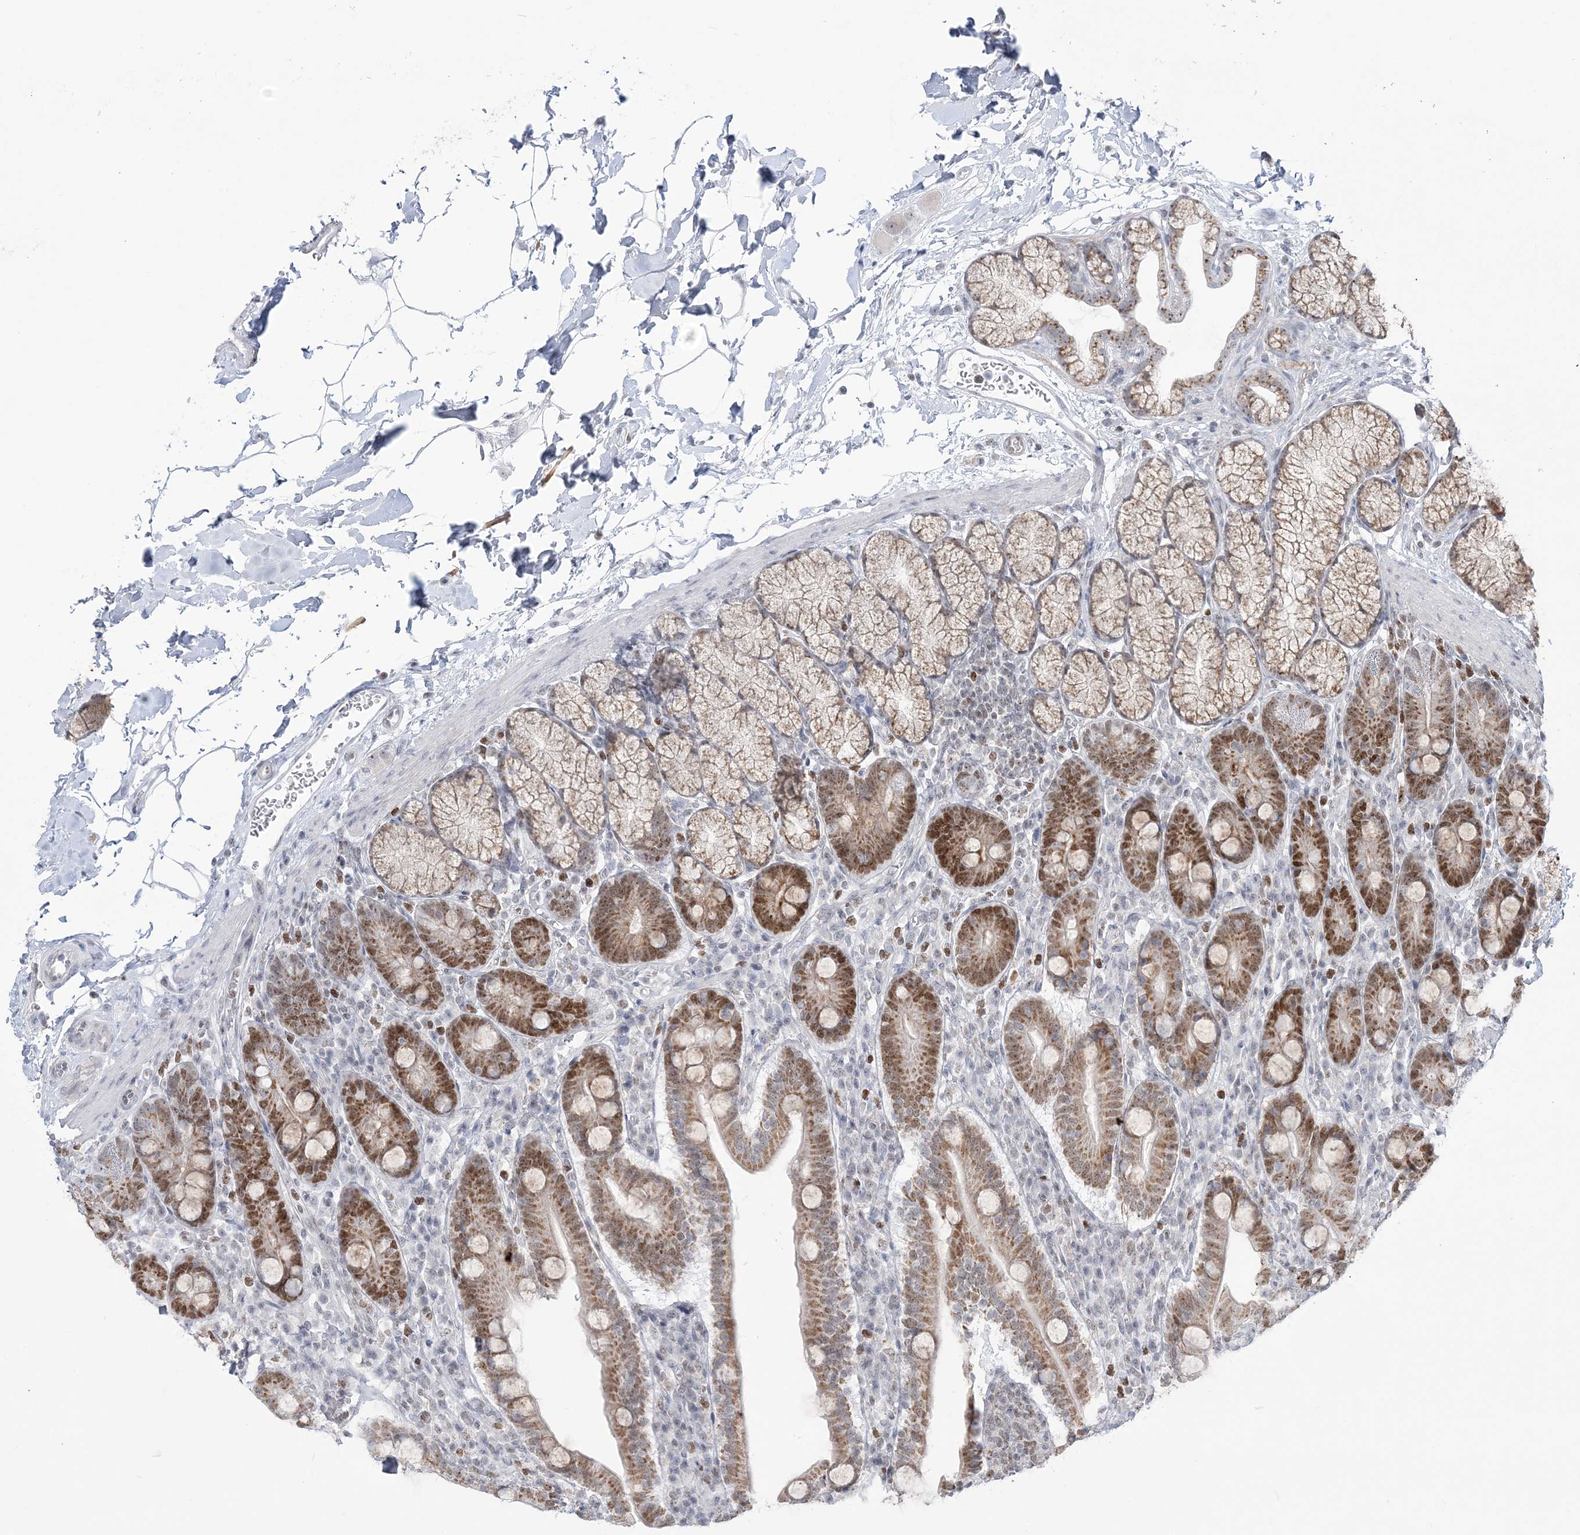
{"staining": {"intensity": "moderate", "quantity": ">75%", "location": "cytoplasmic/membranous,nuclear"}, "tissue": "duodenum", "cell_type": "Glandular cells", "image_type": "normal", "snomed": [{"axis": "morphology", "description": "Normal tissue, NOS"}, {"axis": "topography", "description": "Duodenum"}], "caption": "Moderate cytoplasmic/membranous,nuclear protein staining is seen in approximately >75% of glandular cells in duodenum.", "gene": "DDX21", "patient": {"sex": "male", "age": 35}}